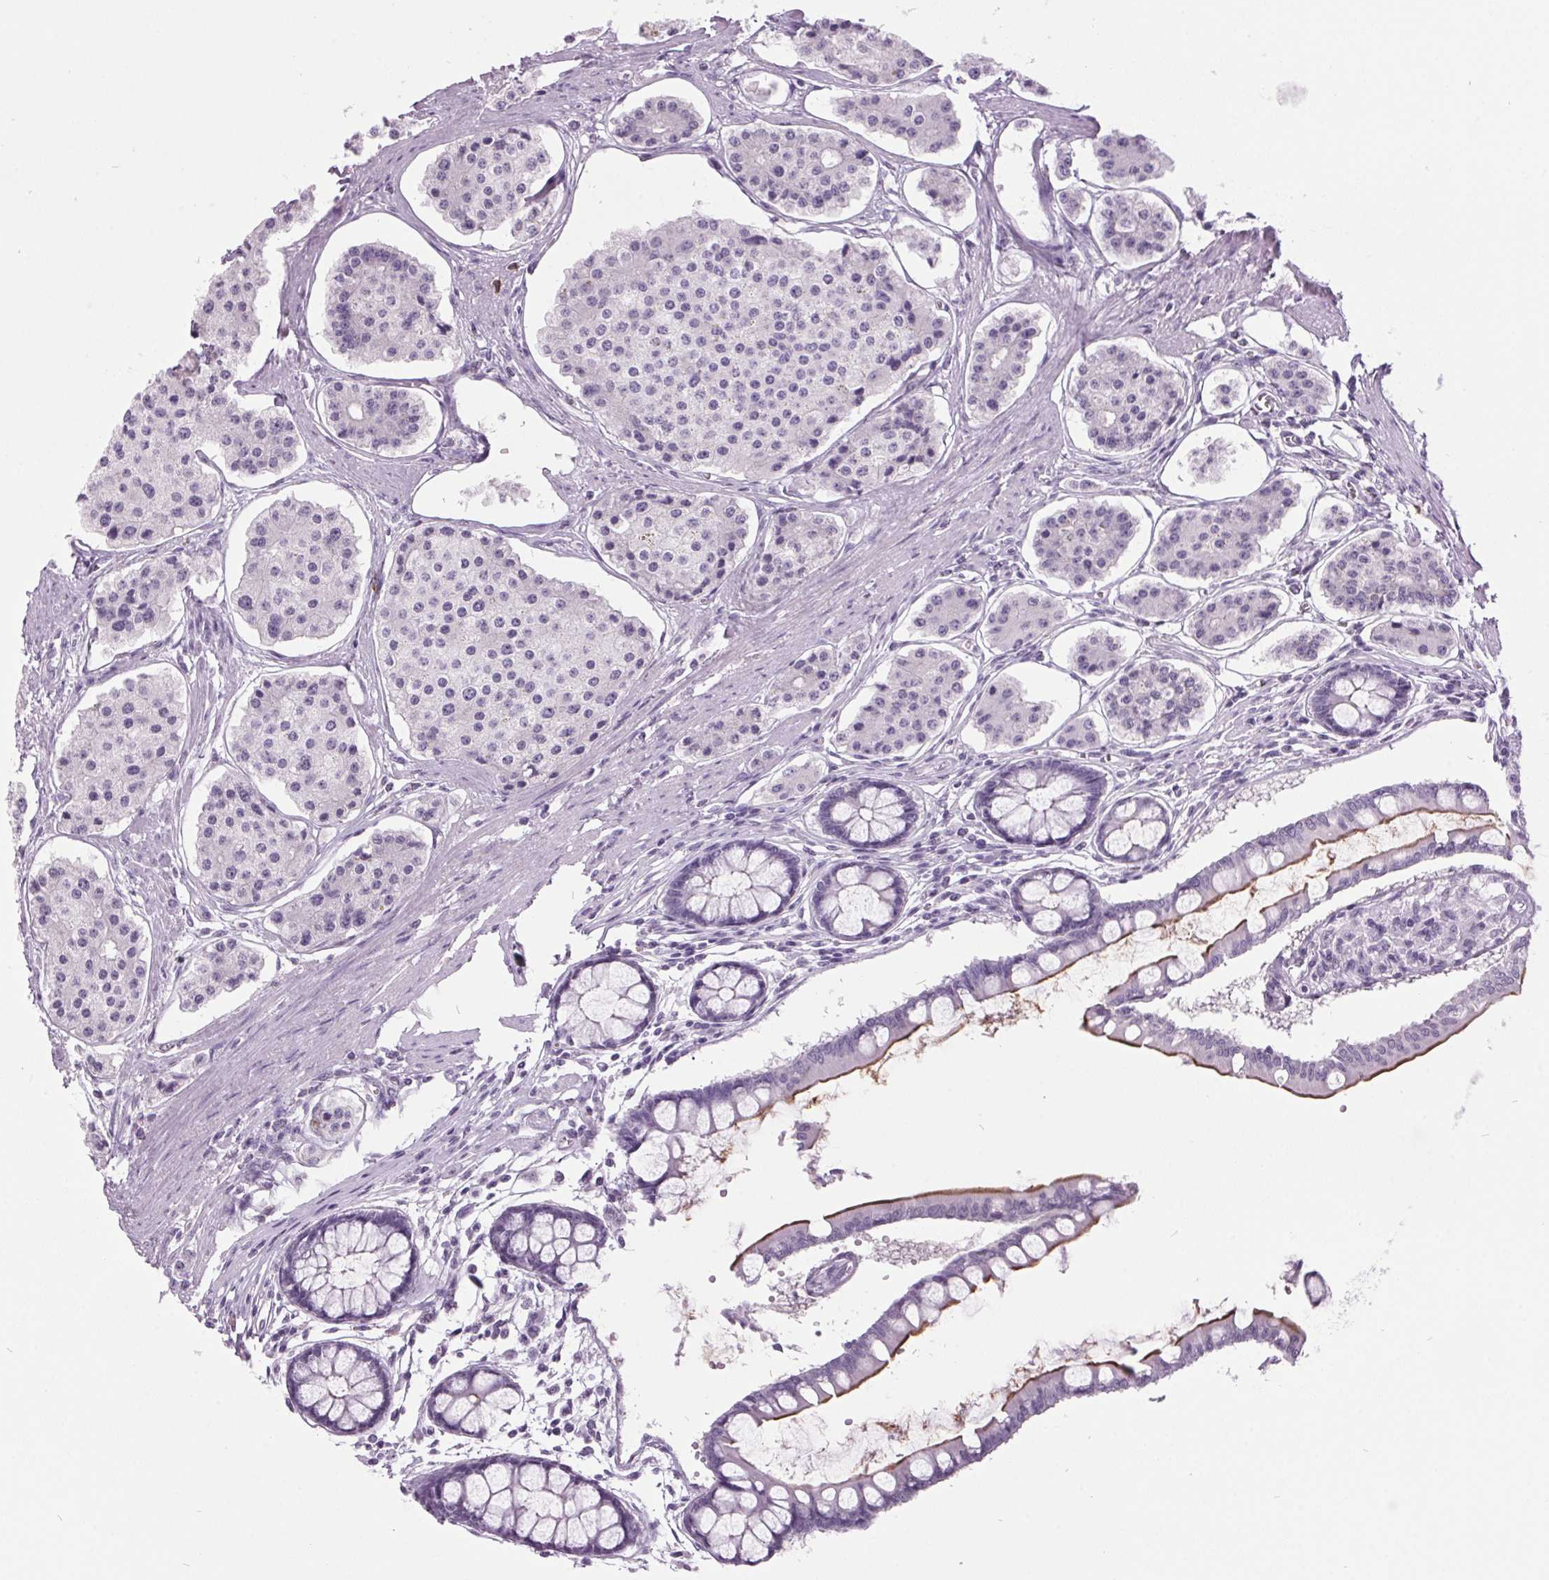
{"staining": {"intensity": "negative", "quantity": "none", "location": "none"}, "tissue": "carcinoid", "cell_type": "Tumor cells", "image_type": "cancer", "snomed": [{"axis": "morphology", "description": "Carcinoid, malignant, NOS"}, {"axis": "topography", "description": "Small intestine"}], "caption": "This is a micrograph of immunohistochemistry (IHC) staining of carcinoid, which shows no staining in tumor cells.", "gene": "ODAD2", "patient": {"sex": "female", "age": 65}}